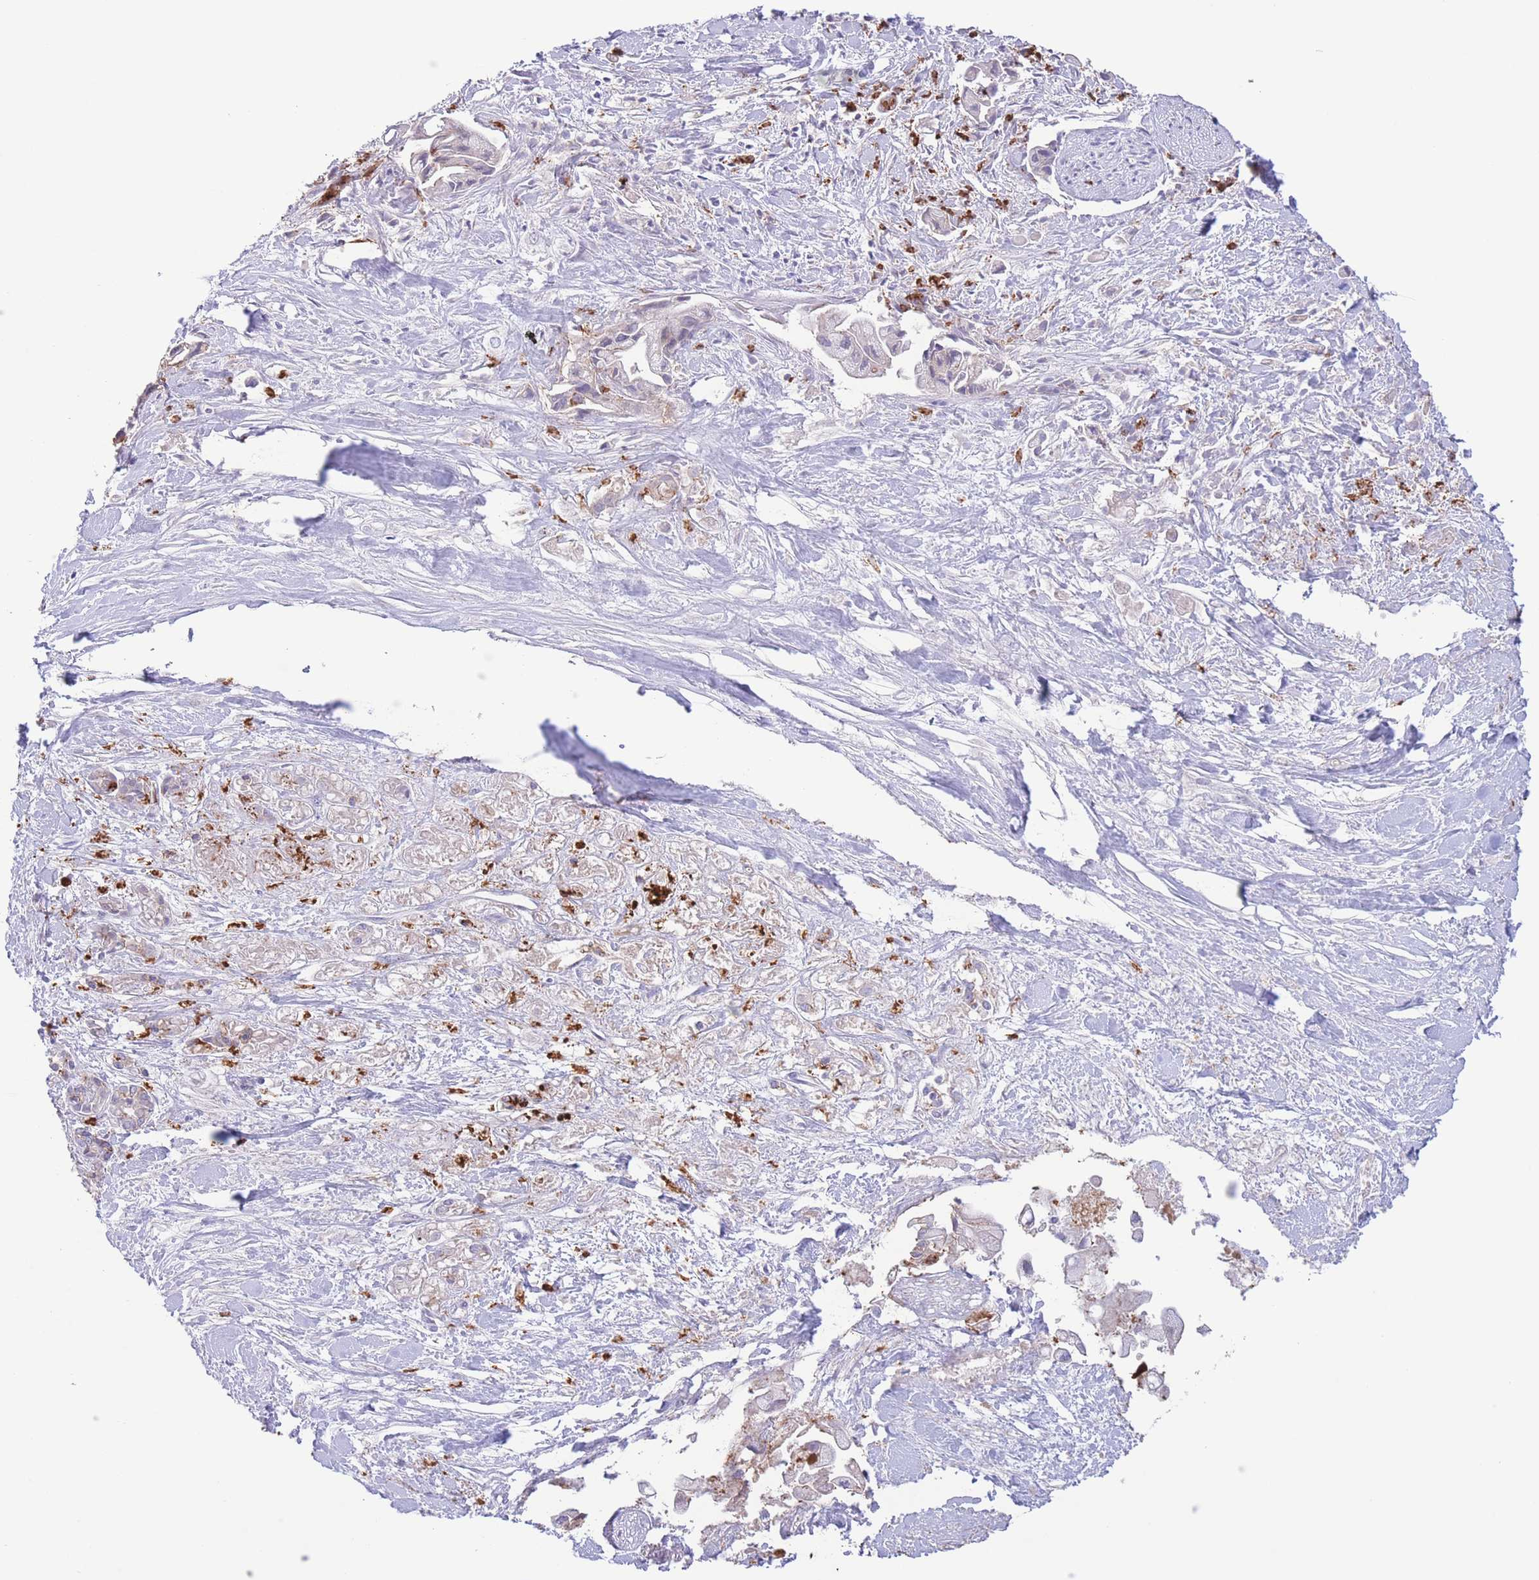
{"staining": {"intensity": "negative", "quantity": "none", "location": "none"}, "tissue": "pancreatic cancer", "cell_type": "Tumor cells", "image_type": "cancer", "snomed": [{"axis": "morphology", "description": "Adenocarcinoma, NOS"}, {"axis": "topography", "description": "Pancreas"}], "caption": "A histopathology image of pancreatic cancer stained for a protein exhibits no brown staining in tumor cells. (Brightfield microscopy of DAB (3,3'-diaminobenzidine) immunohistochemistry (IHC) at high magnification).", "gene": "LCLAT1", "patient": {"sex": "male", "age": 61}}